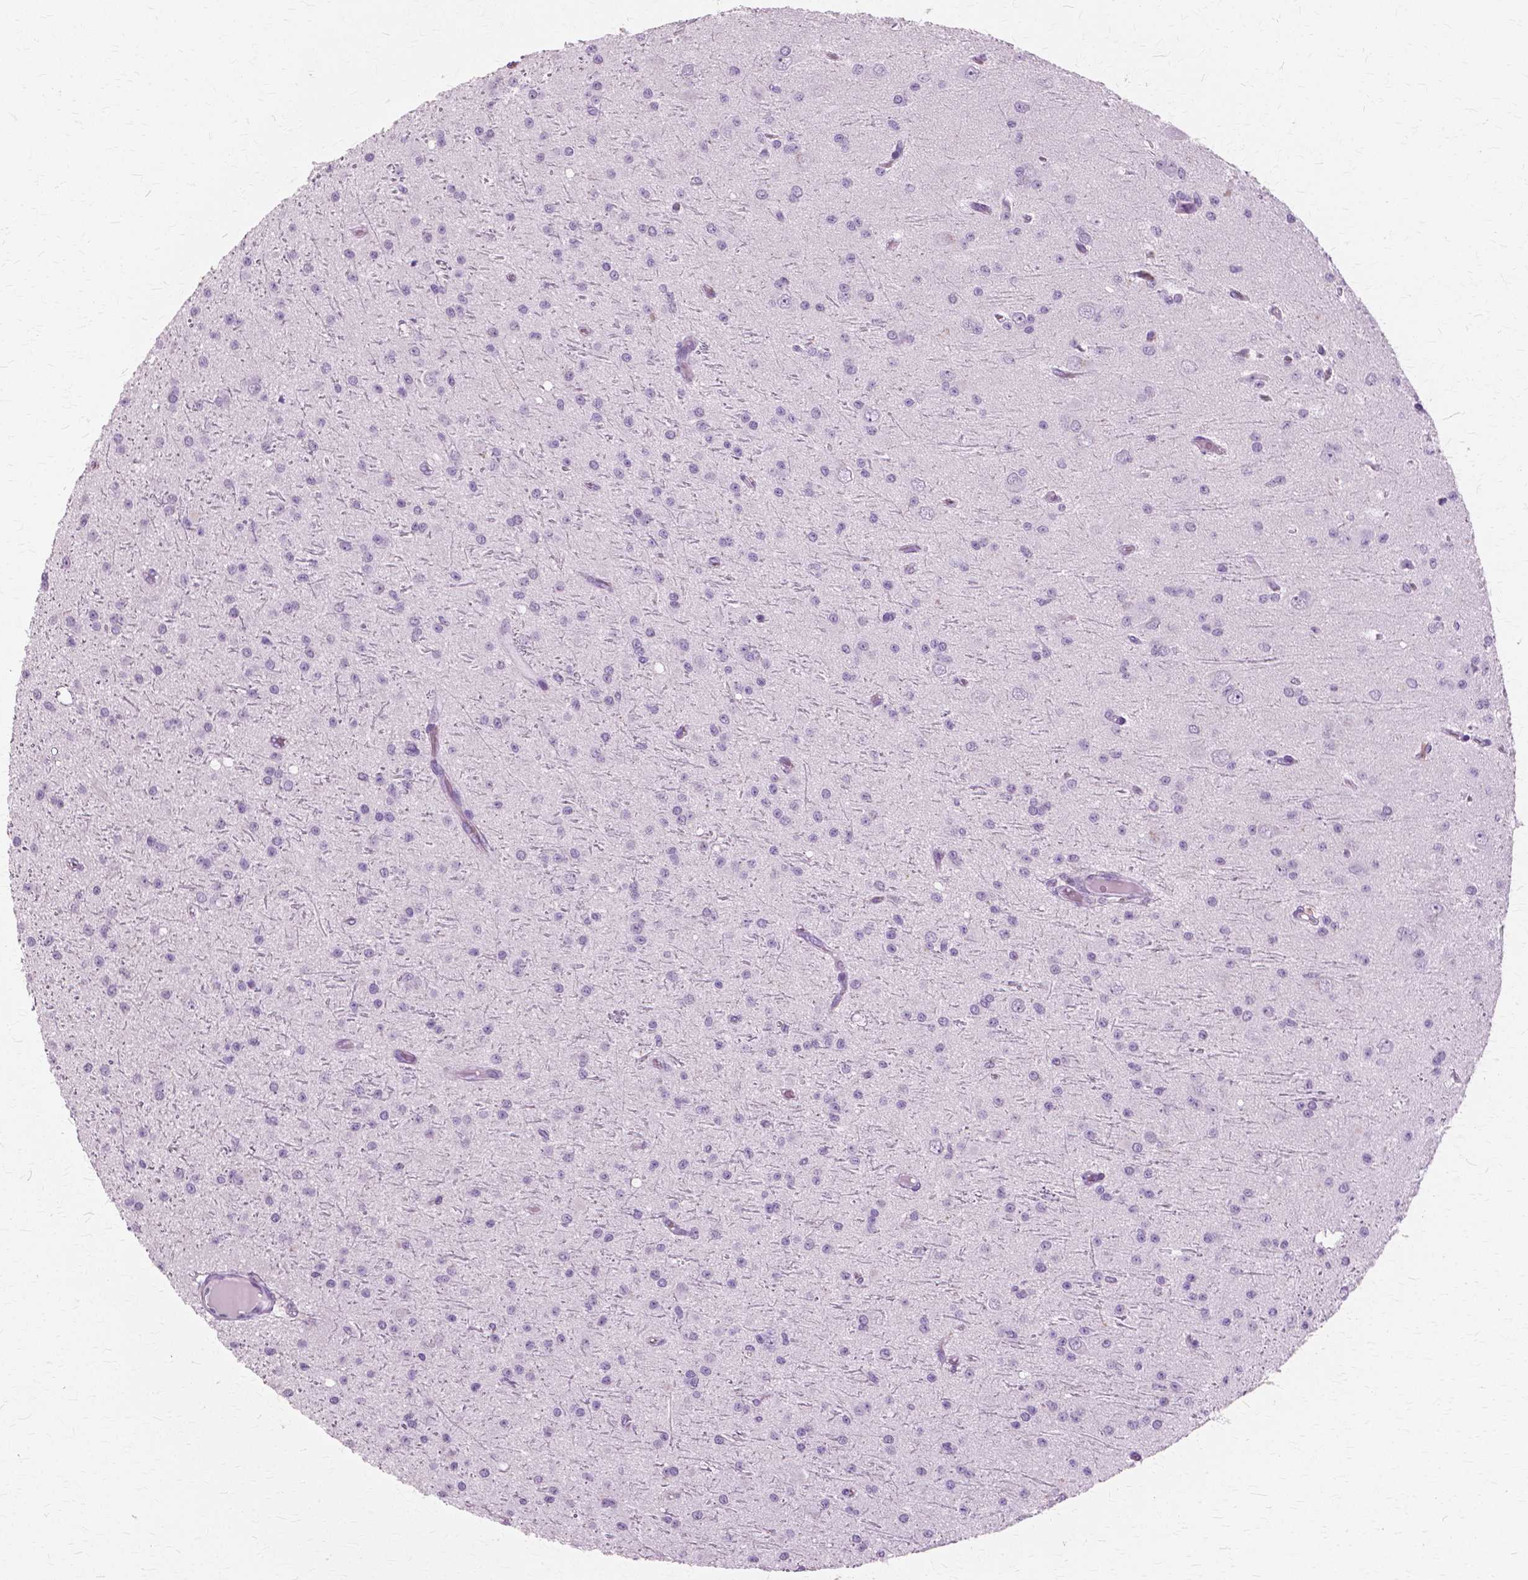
{"staining": {"intensity": "negative", "quantity": "none", "location": "none"}, "tissue": "glioma", "cell_type": "Tumor cells", "image_type": "cancer", "snomed": [{"axis": "morphology", "description": "Glioma, malignant, Low grade"}, {"axis": "topography", "description": "Brain"}], "caption": "The IHC histopathology image has no significant staining in tumor cells of malignant glioma (low-grade) tissue. (DAB immunohistochemistry with hematoxylin counter stain).", "gene": "SFTPD", "patient": {"sex": "male", "age": 27}}